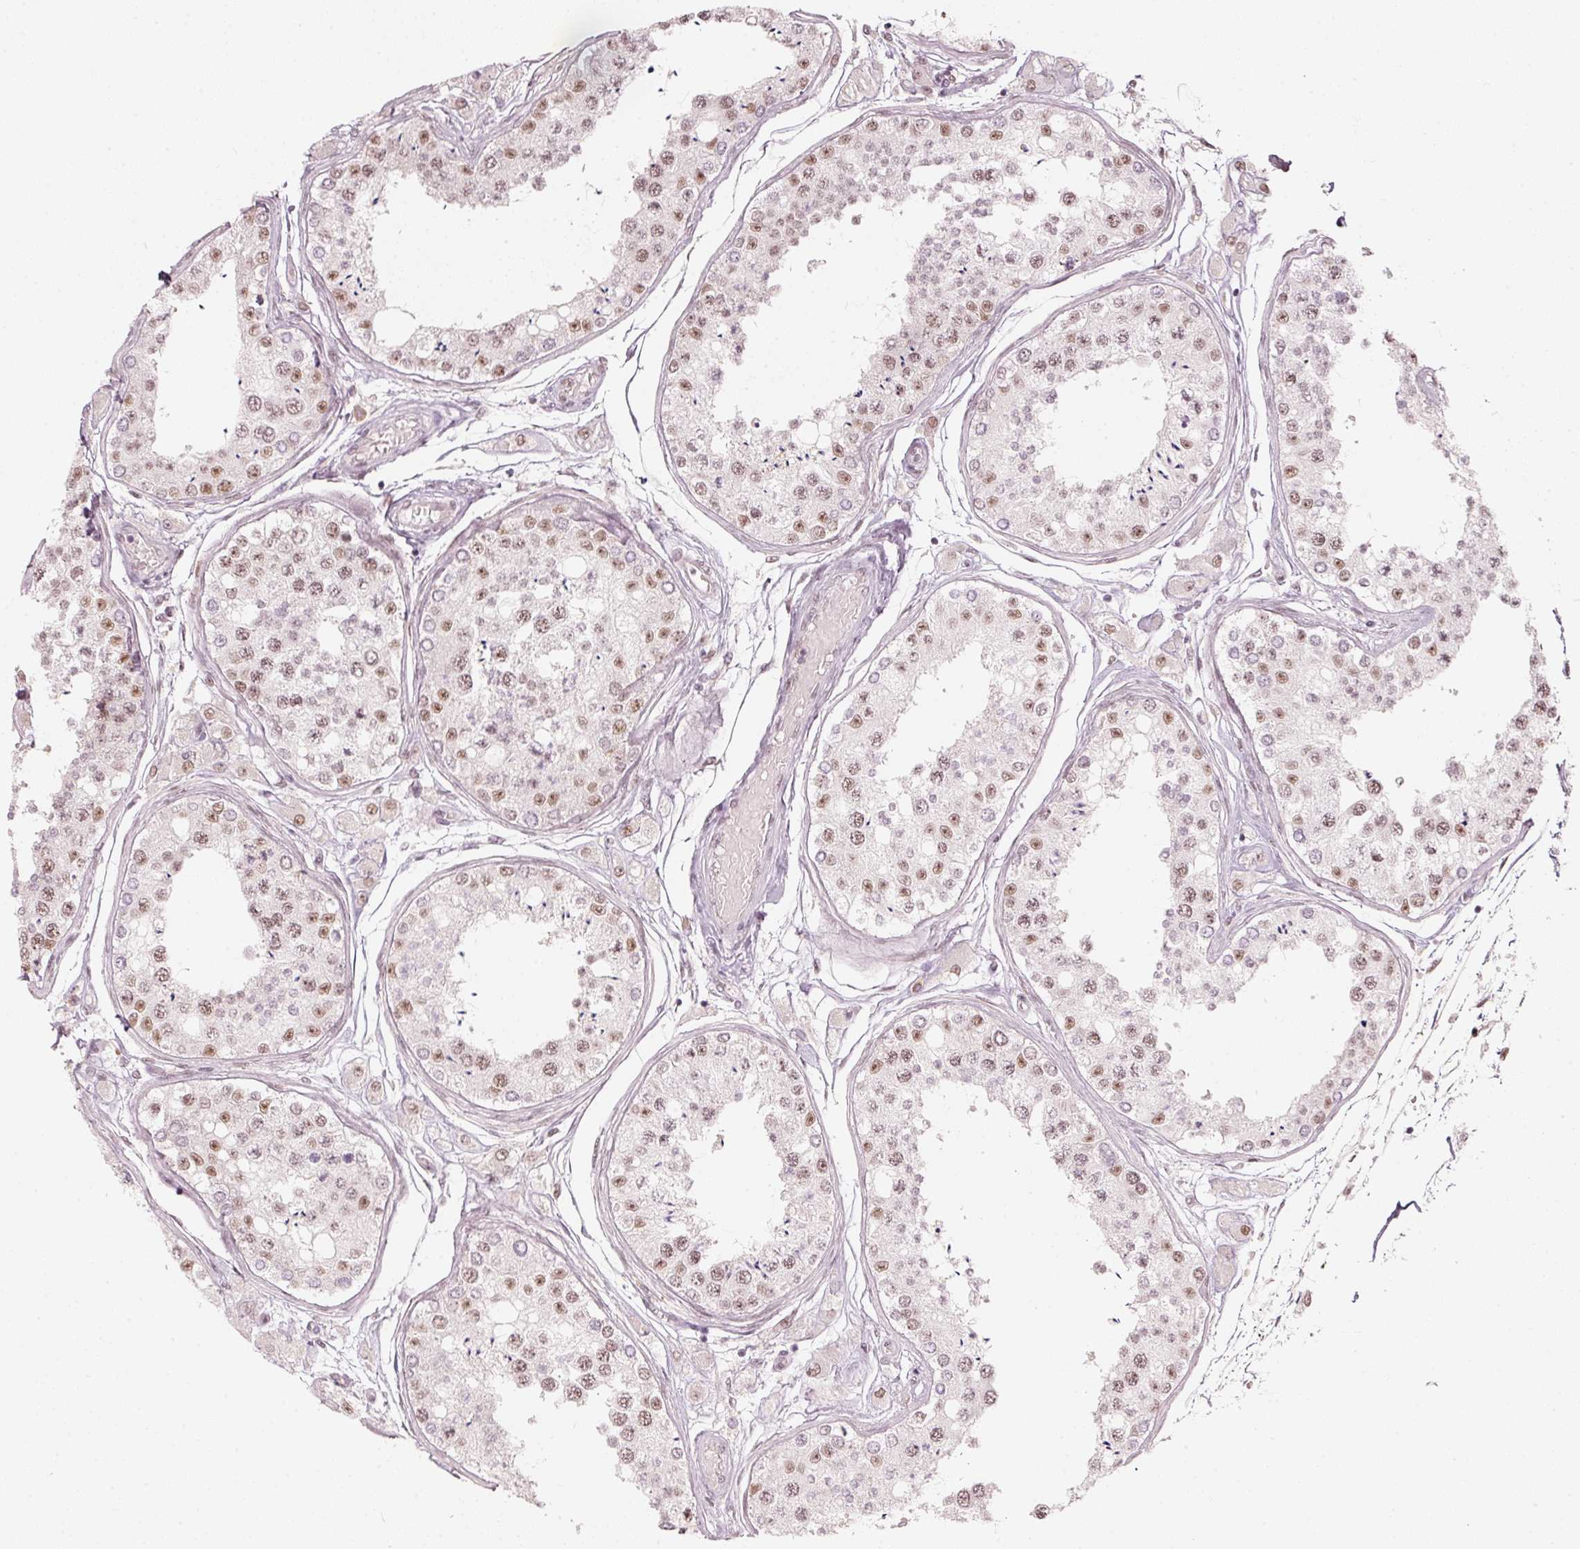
{"staining": {"intensity": "moderate", "quantity": "25%-75%", "location": "nuclear"}, "tissue": "testis", "cell_type": "Cells in seminiferous ducts", "image_type": "normal", "snomed": [{"axis": "morphology", "description": "Normal tissue, NOS"}, {"axis": "topography", "description": "Testis"}], "caption": "Moderate nuclear staining for a protein is seen in approximately 25%-75% of cells in seminiferous ducts of benign testis using immunohistochemistry (IHC).", "gene": "PPP1R10", "patient": {"sex": "male", "age": 25}}